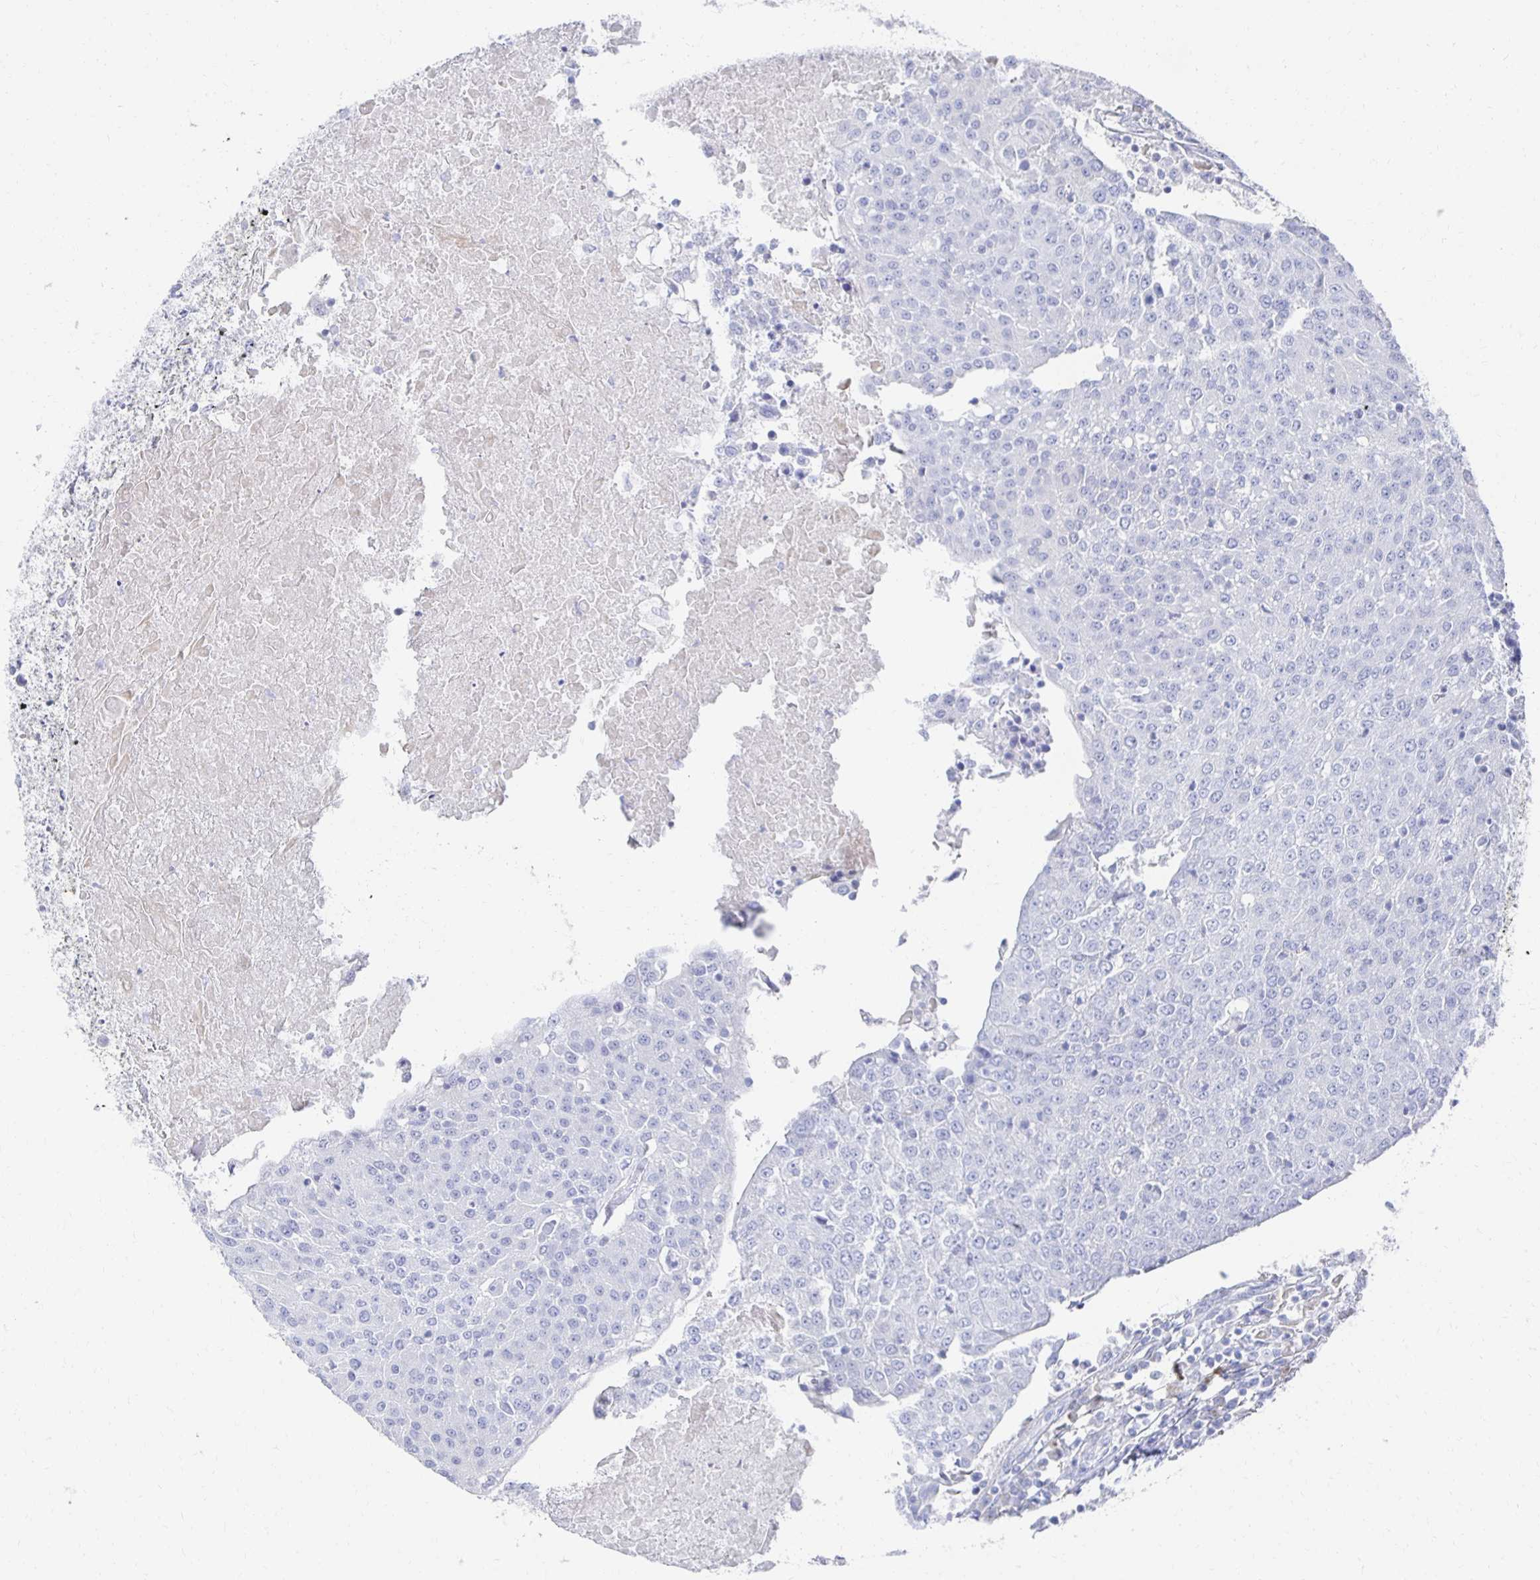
{"staining": {"intensity": "negative", "quantity": "none", "location": "none"}, "tissue": "urothelial cancer", "cell_type": "Tumor cells", "image_type": "cancer", "snomed": [{"axis": "morphology", "description": "Urothelial carcinoma, High grade"}, {"axis": "topography", "description": "Urinary bladder"}], "caption": "The image demonstrates no staining of tumor cells in urothelial cancer.", "gene": "PRDM7", "patient": {"sex": "female", "age": 85}}